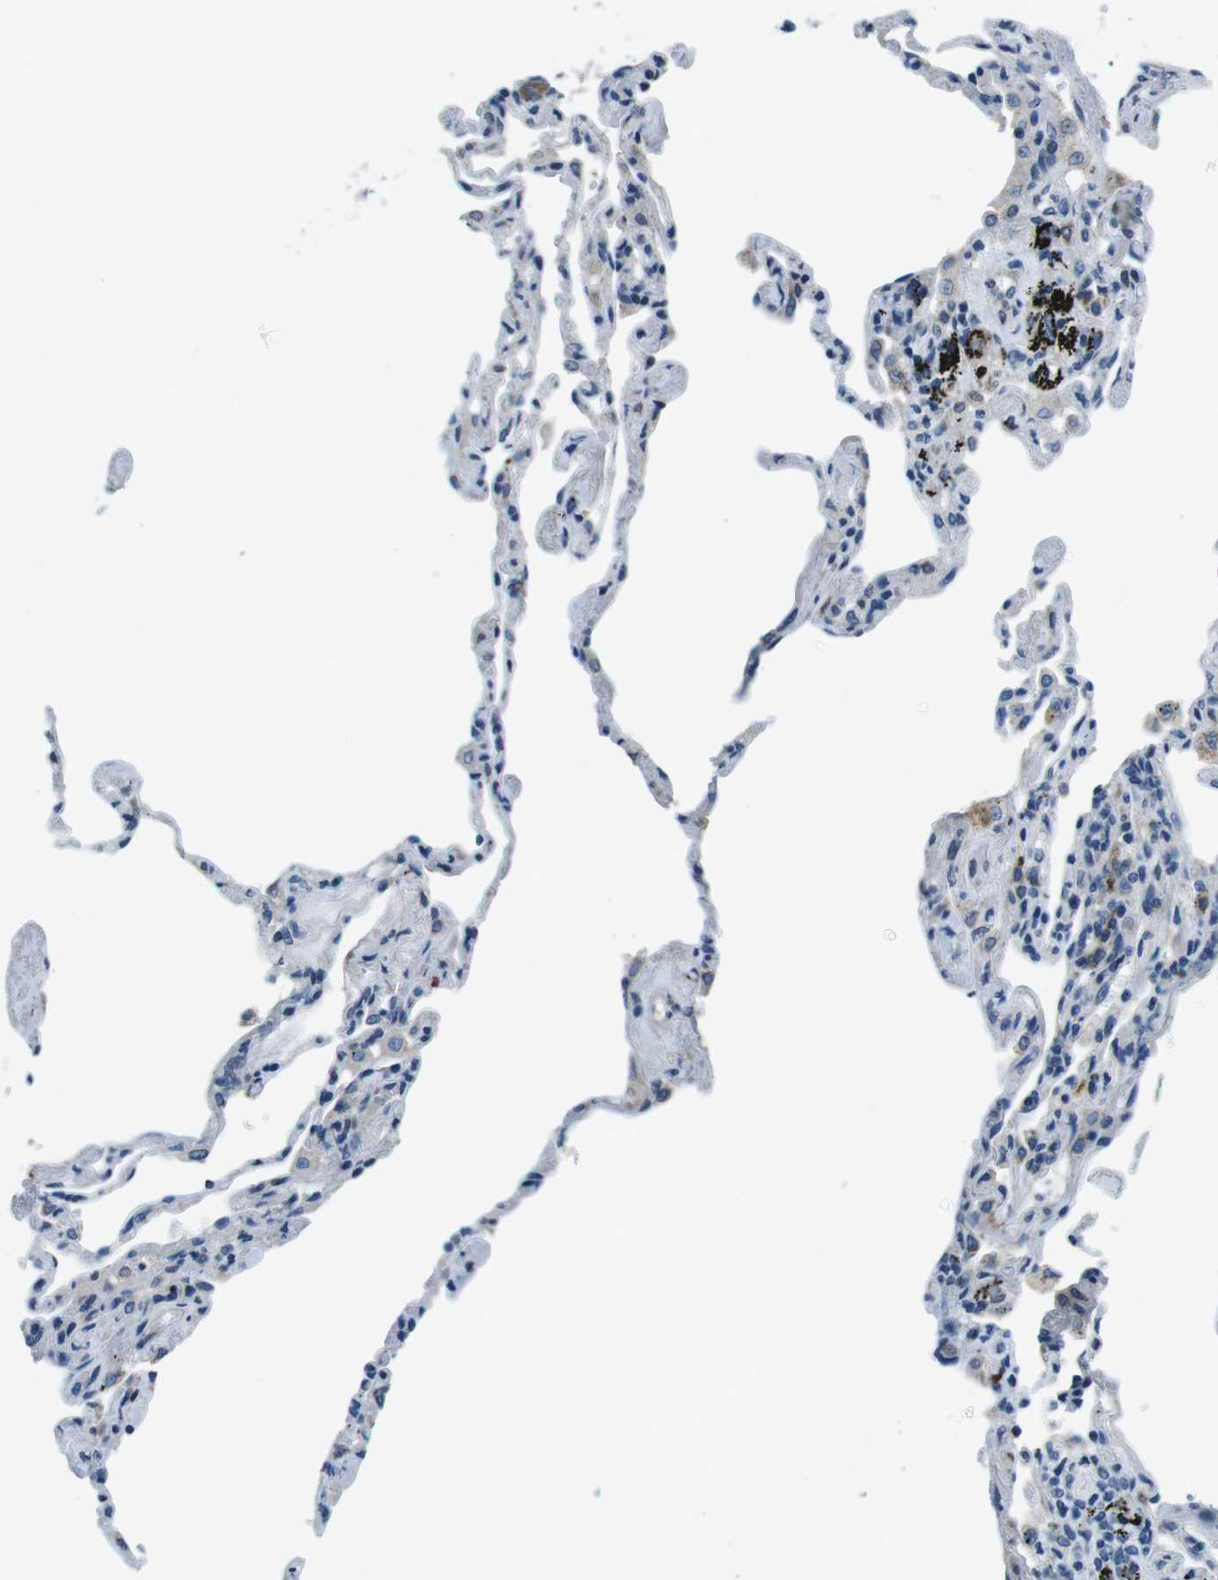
{"staining": {"intensity": "weak", "quantity": "<25%", "location": "cytoplasmic/membranous"}, "tissue": "lung", "cell_type": "Alveolar cells", "image_type": "normal", "snomed": [{"axis": "morphology", "description": "Normal tissue, NOS"}, {"axis": "topography", "description": "Lung"}], "caption": "DAB (3,3'-diaminobenzidine) immunohistochemical staining of normal human lung demonstrates no significant expression in alveolar cells.", "gene": "NUCB2", "patient": {"sex": "male", "age": 59}}